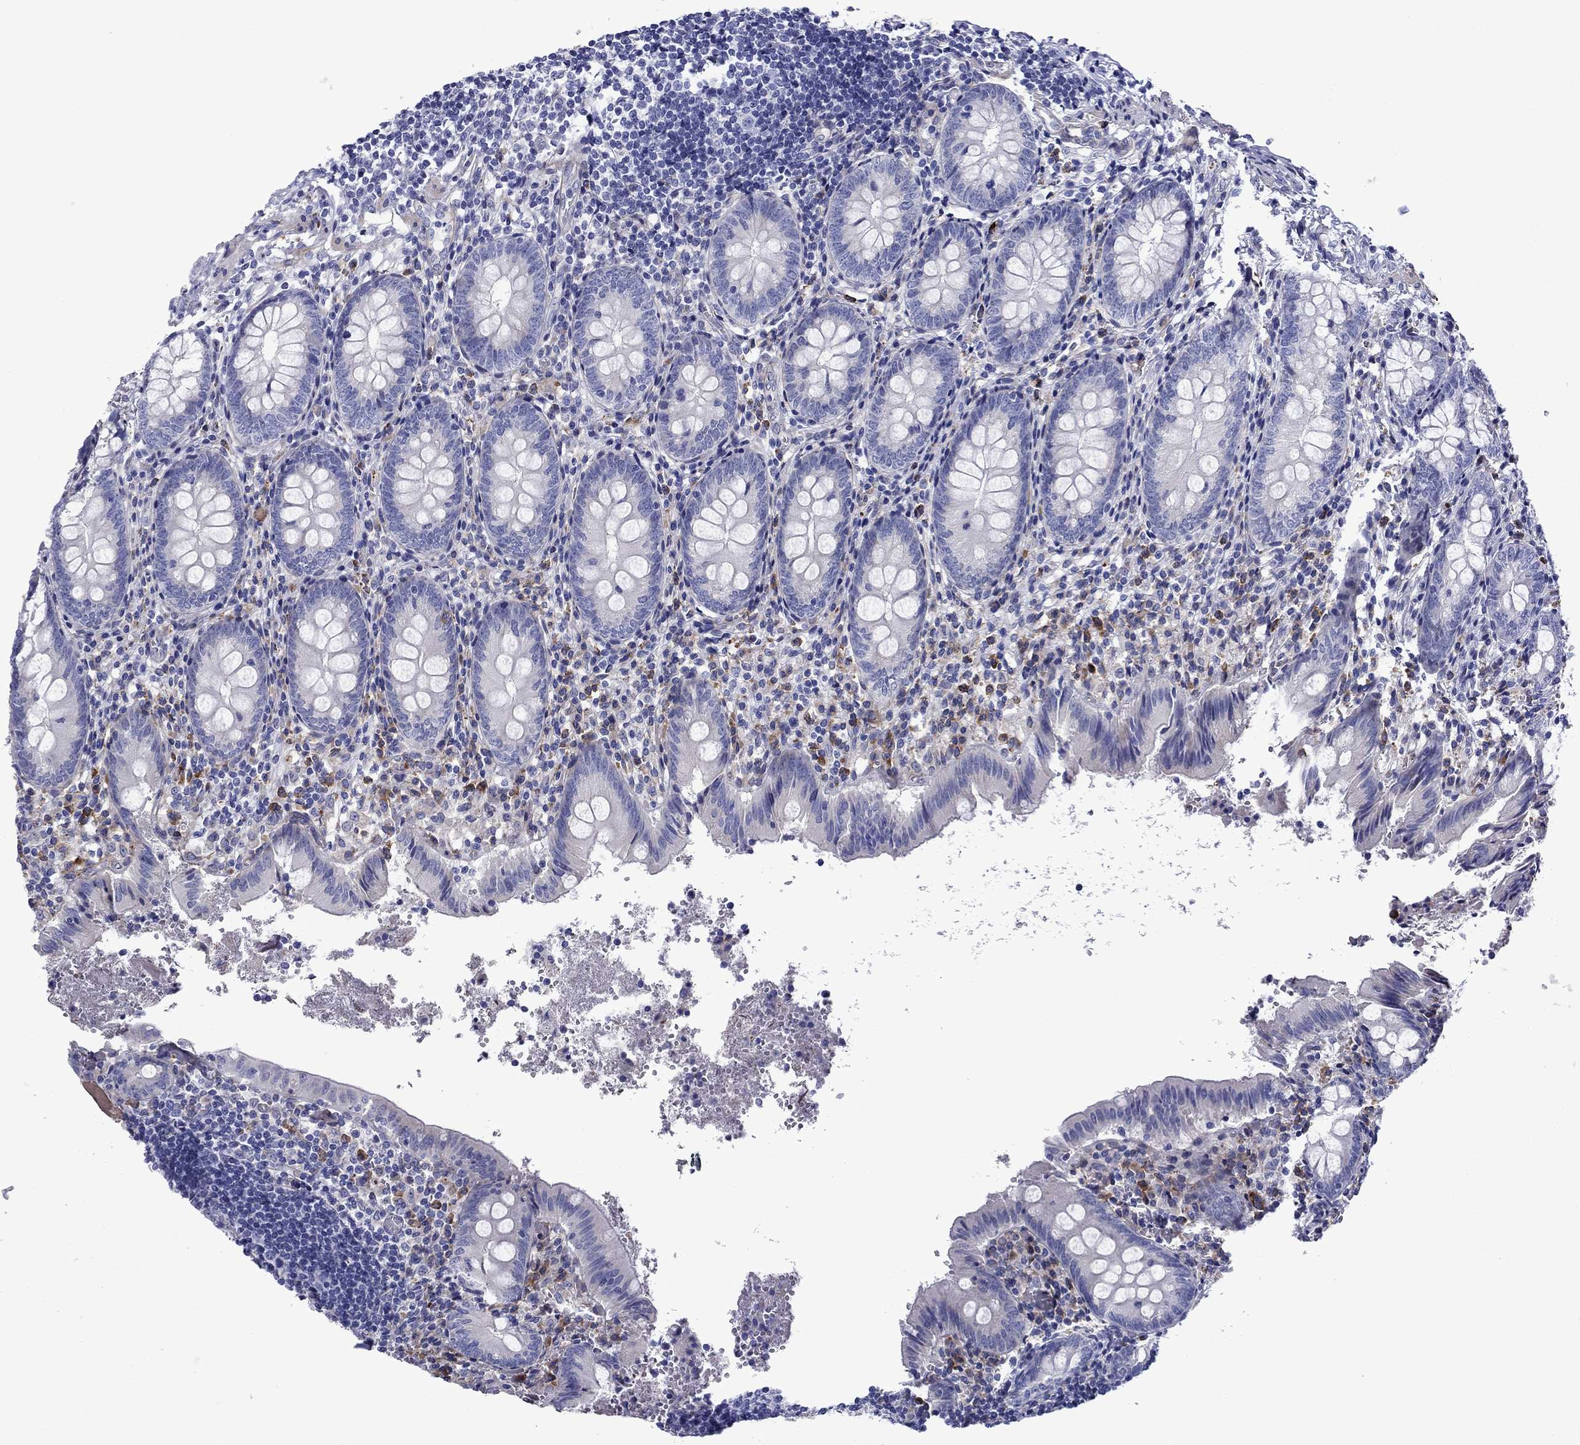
{"staining": {"intensity": "negative", "quantity": "none", "location": "none"}, "tissue": "appendix", "cell_type": "Glandular cells", "image_type": "normal", "snomed": [{"axis": "morphology", "description": "Normal tissue, NOS"}, {"axis": "topography", "description": "Appendix"}], "caption": "IHC image of benign appendix: human appendix stained with DAB (3,3'-diaminobenzidine) displays no significant protein staining in glandular cells.", "gene": "HSPG2", "patient": {"sex": "female", "age": 23}}